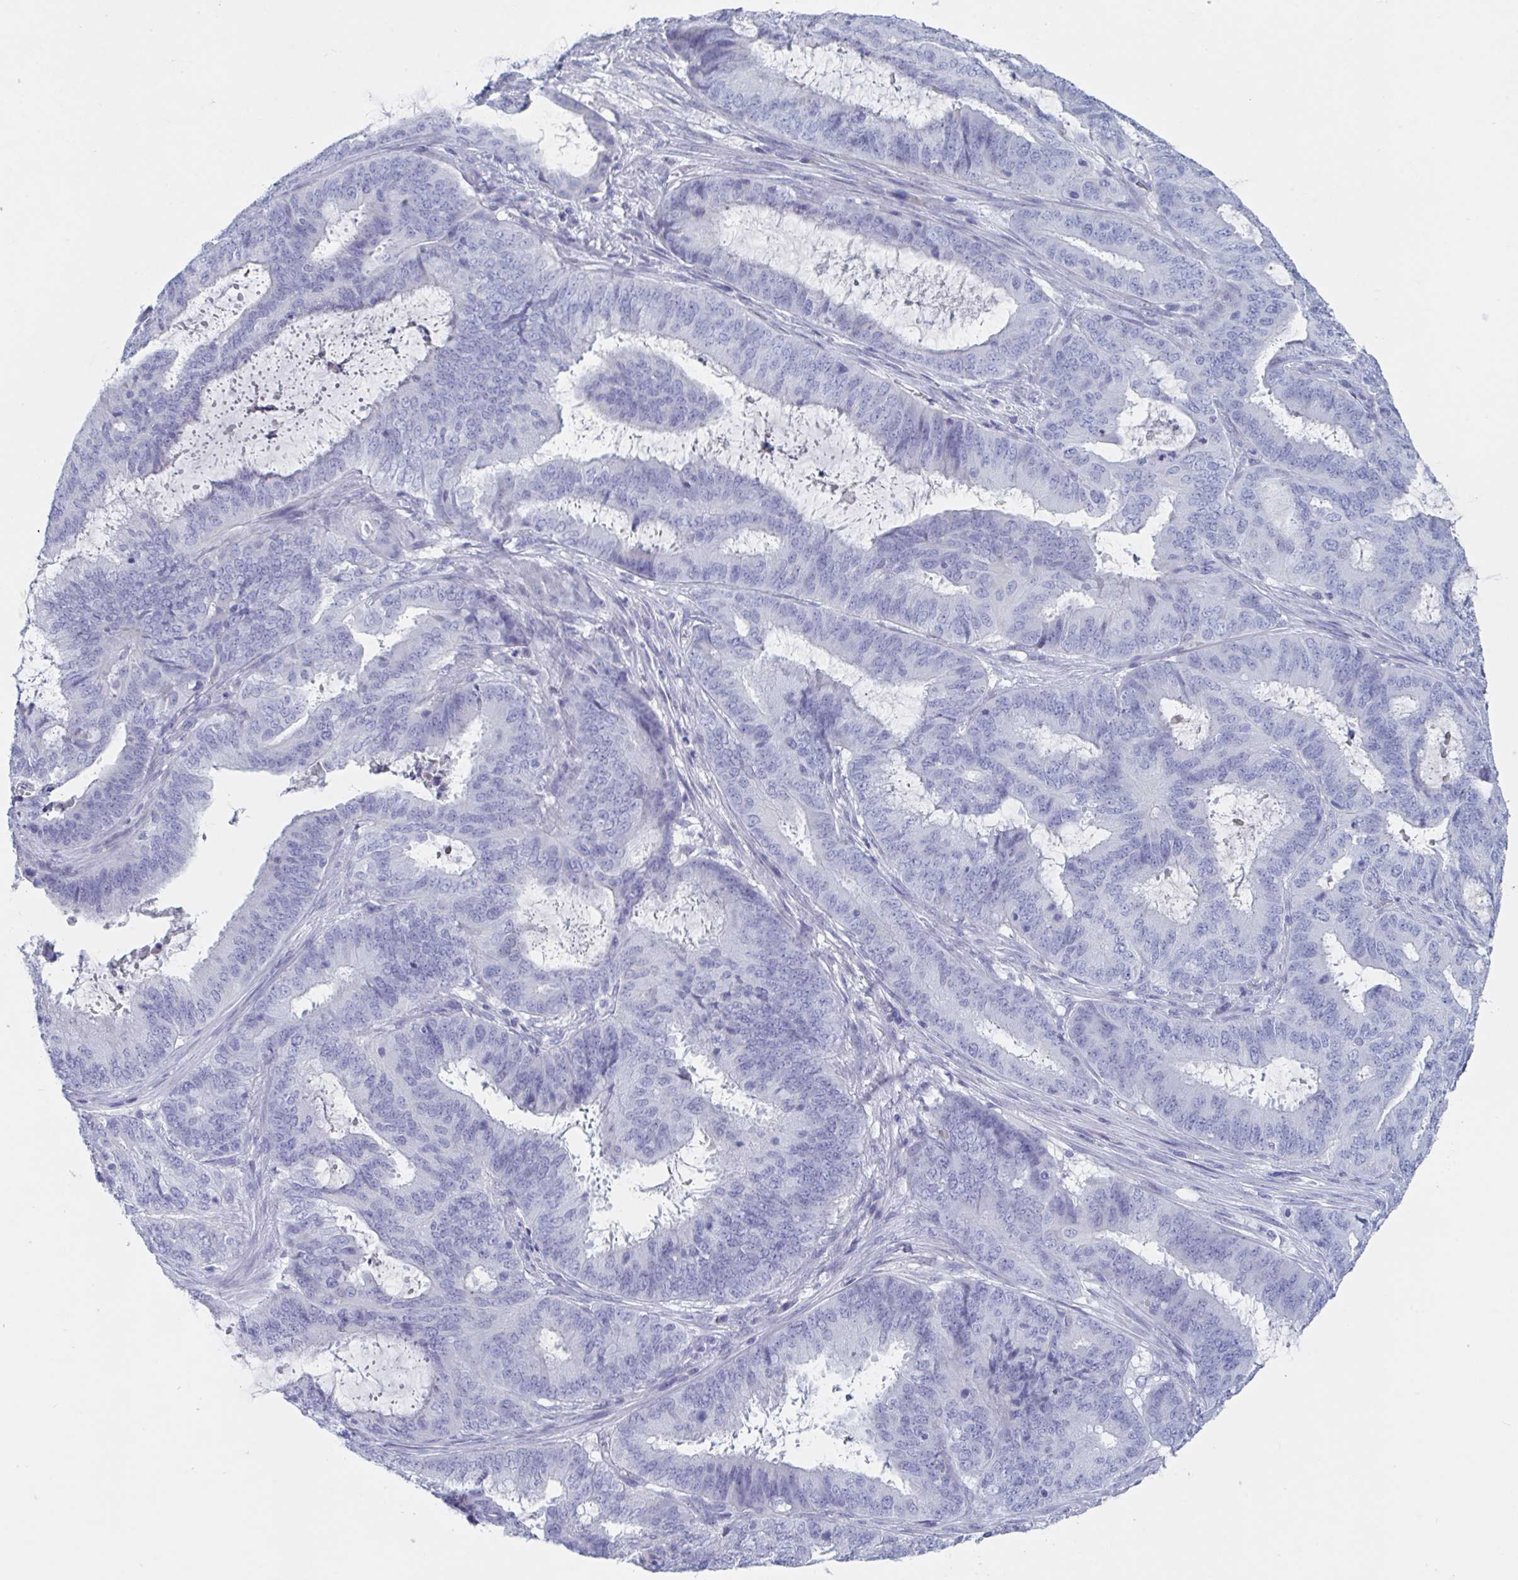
{"staining": {"intensity": "negative", "quantity": "none", "location": "none"}, "tissue": "endometrial cancer", "cell_type": "Tumor cells", "image_type": "cancer", "snomed": [{"axis": "morphology", "description": "Adenocarcinoma, NOS"}, {"axis": "topography", "description": "Endometrium"}], "caption": "Immunohistochemistry histopathology image of neoplastic tissue: human endometrial cancer (adenocarcinoma) stained with DAB (3,3'-diaminobenzidine) demonstrates no significant protein positivity in tumor cells.", "gene": "DPEP3", "patient": {"sex": "female", "age": 51}}